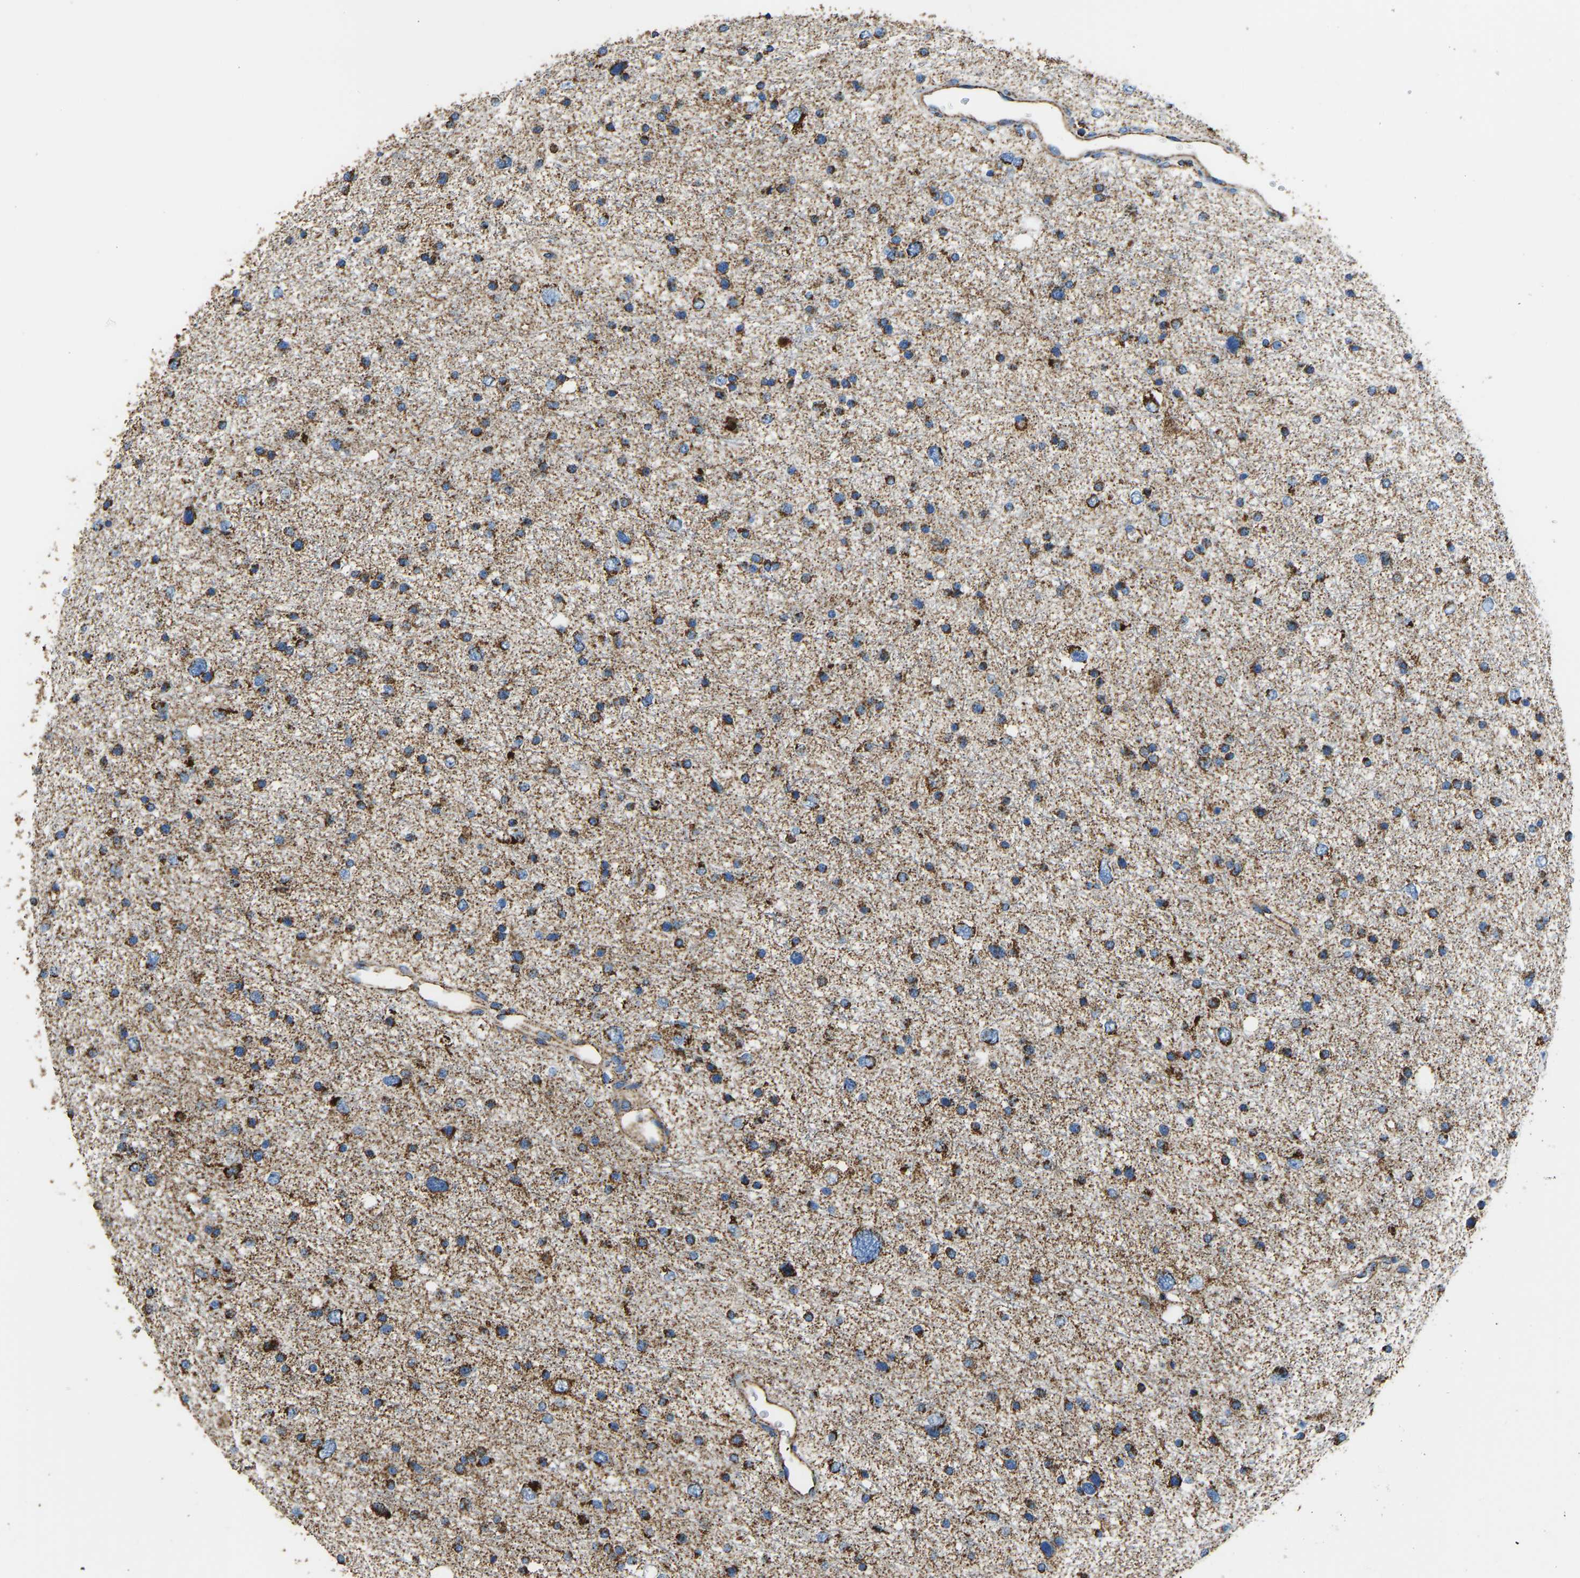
{"staining": {"intensity": "moderate", "quantity": ">75%", "location": "cytoplasmic/membranous"}, "tissue": "glioma", "cell_type": "Tumor cells", "image_type": "cancer", "snomed": [{"axis": "morphology", "description": "Glioma, malignant, Low grade"}, {"axis": "topography", "description": "Brain"}], "caption": "The micrograph reveals staining of malignant glioma (low-grade), revealing moderate cytoplasmic/membranous protein expression (brown color) within tumor cells.", "gene": "IRX6", "patient": {"sex": "female", "age": 37}}